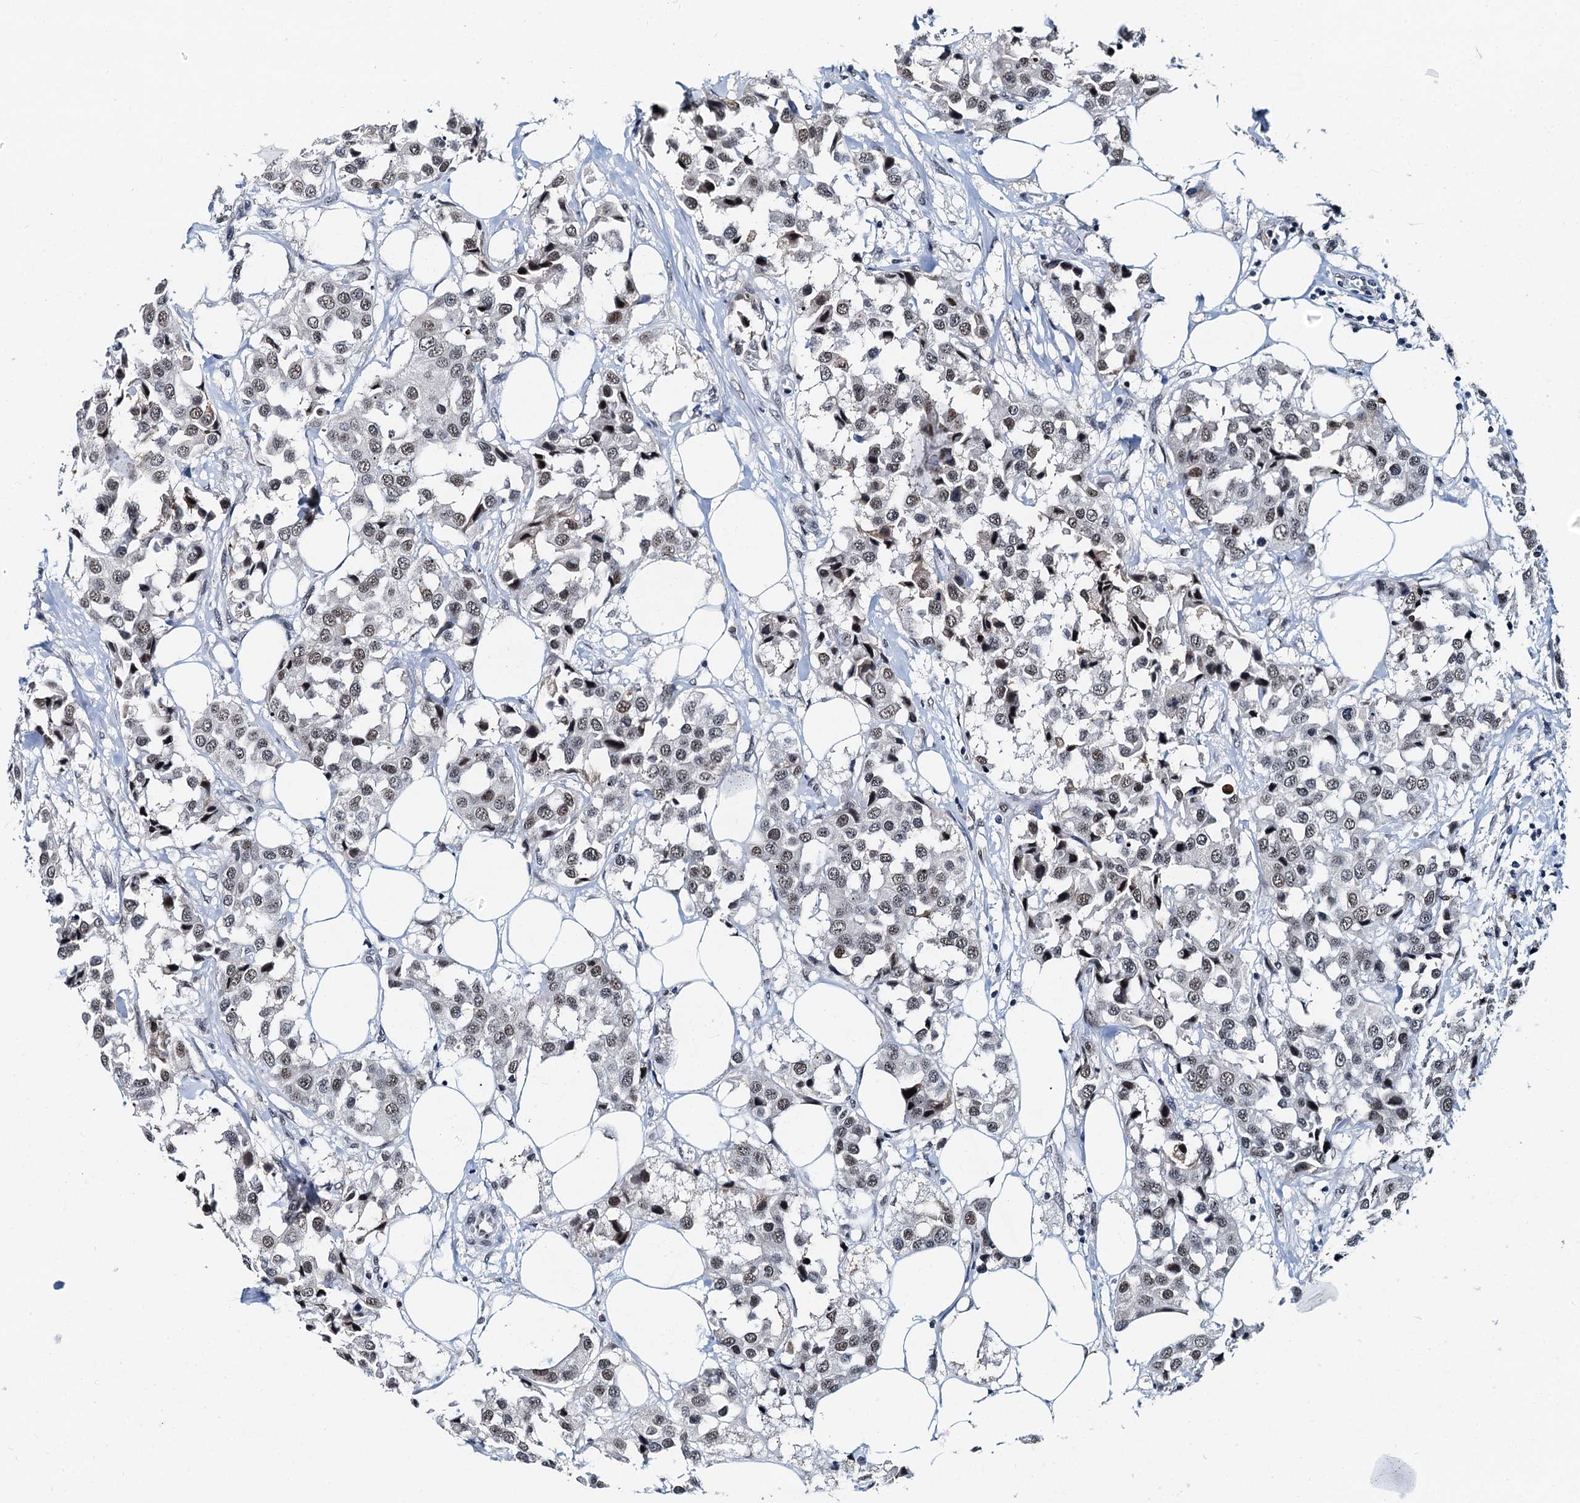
{"staining": {"intensity": "weak", "quantity": ">75%", "location": "nuclear"}, "tissue": "breast cancer", "cell_type": "Tumor cells", "image_type": "cancer", "snomed": [{"axis": "morphology", "description": "Duct carcinoma"}, {"axis": "topography", "description": "Breast"}], "caption": "Protein analysis of intraductal carcinoma (breast) tissue exhibits weak nuclear positivity in approximately >75% of tumor cells.", "gene": "SNRPD1", "patient": {"sex": "female", "age": 80}}